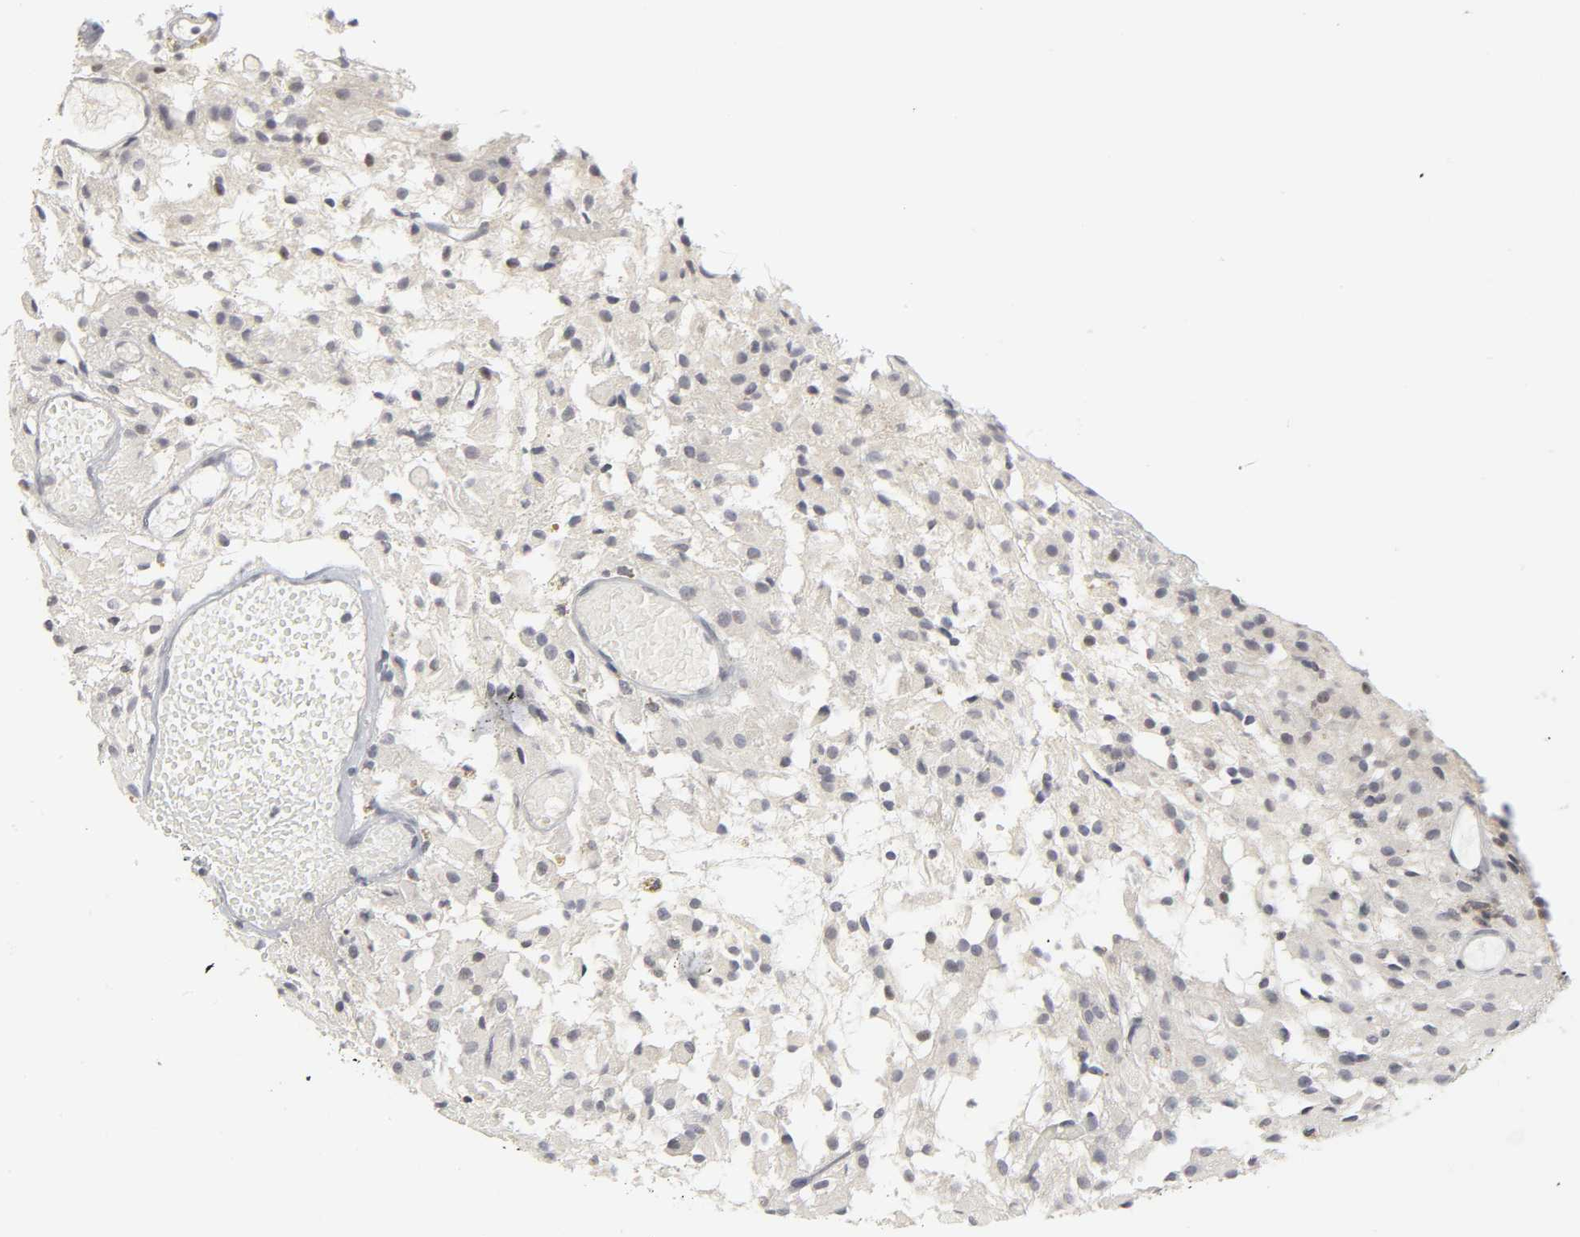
{"staining": {"intensity": "negative", "quantity": "none", "location": "none"}, "tissue": "glioma", "cell_type": "Tumor cells", "image_type": "cancer", "snomed": [{"axis": "morphology", "description": "Glioma, malignant, High grade"}, {"axis": "topography", "description": "Brain"}], "caption": "Glioma stained for a protein using IHC reveals no expression tumor cells.", "gene": "TCAP", "patient": {"sex": "female", "age": 59}}